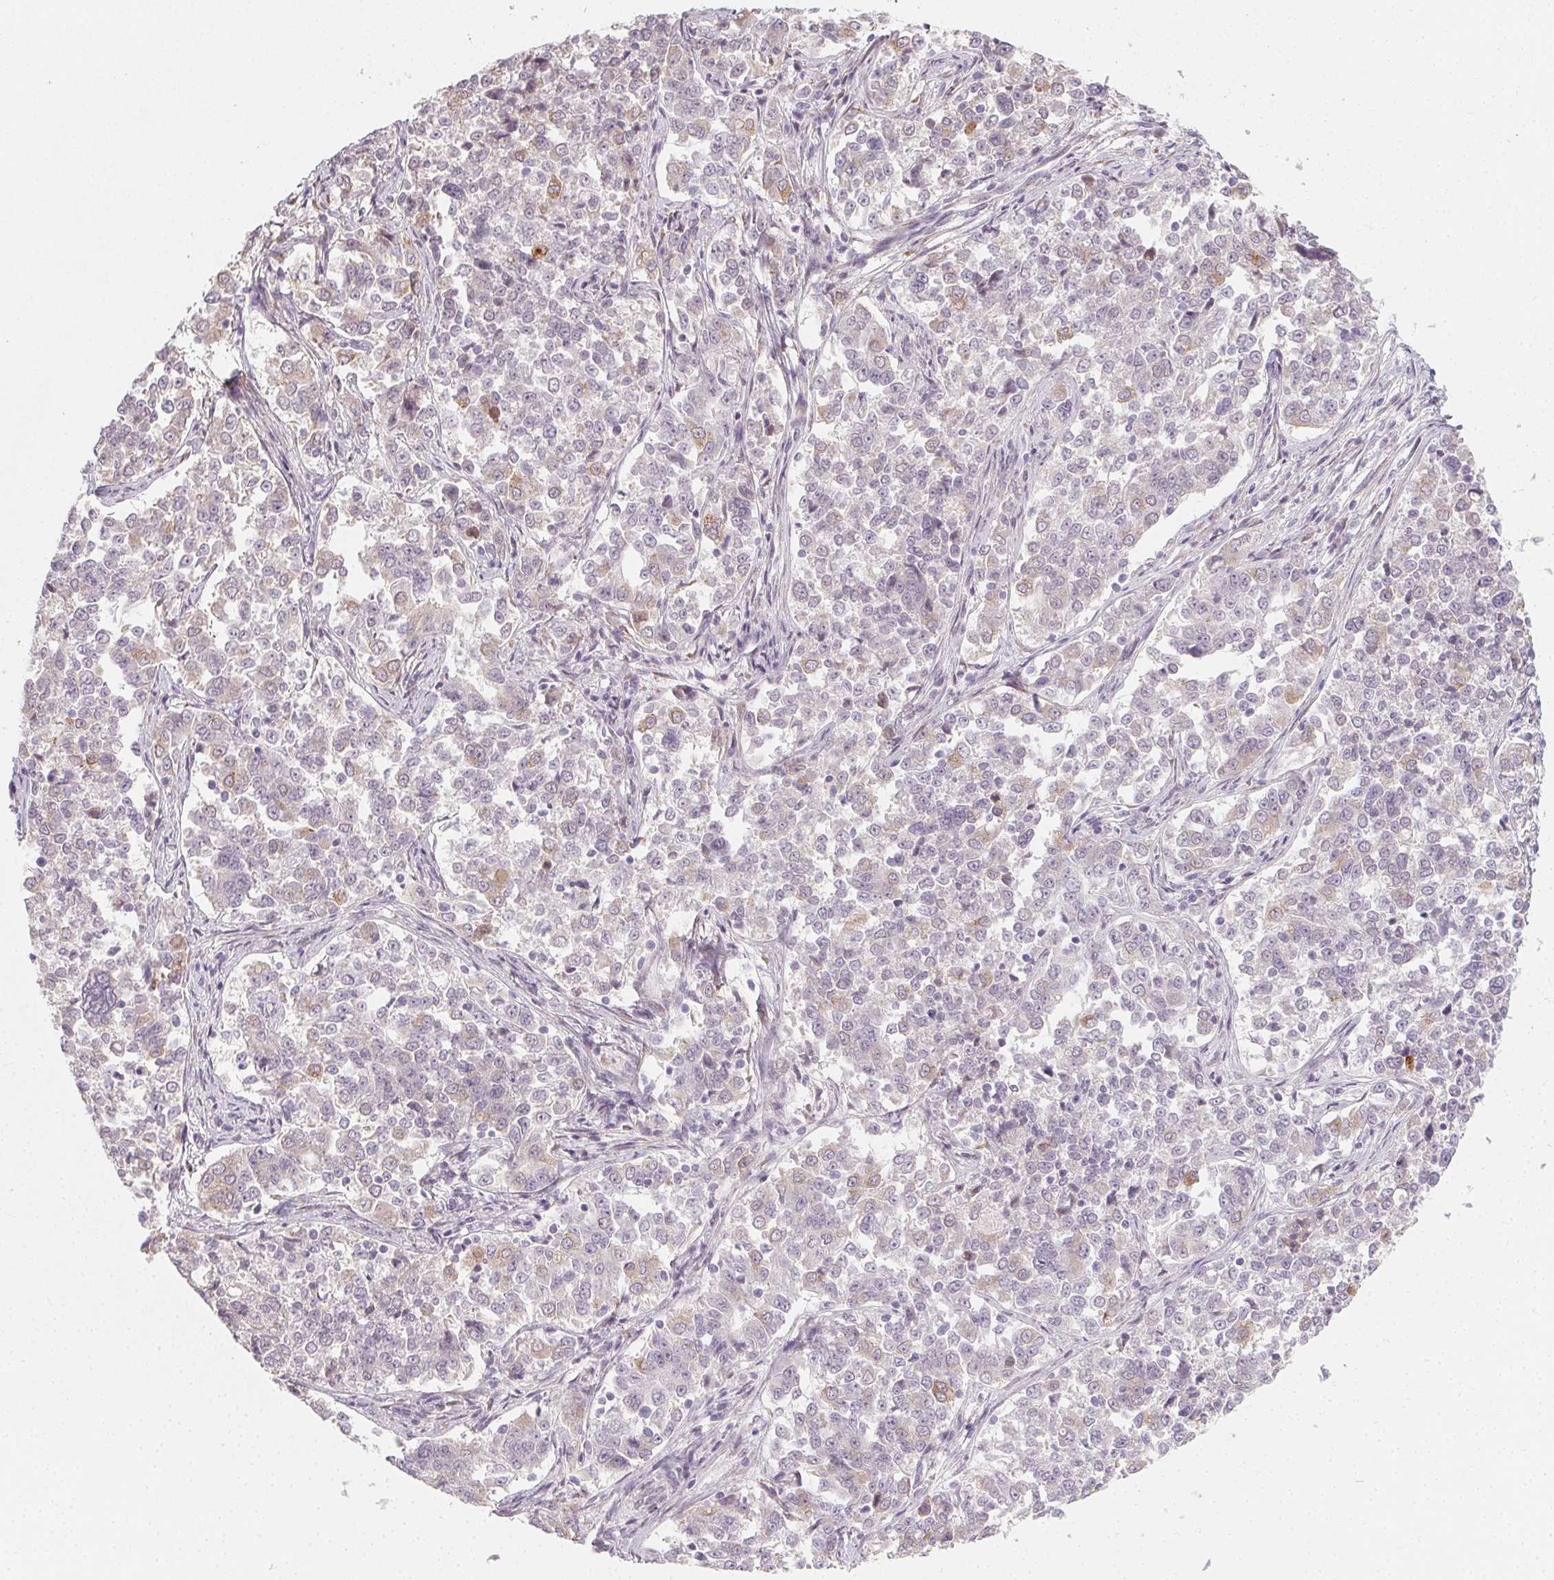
{"staining": {"intensity": "negative", "quantity": "none", "location": "none"}, "tissue": "endometrial cancer", "cell_type": "Tumor cells", "image_type": "cancer", "snomed": [{"axis": "morphology", "description": "Adenocarcinoma, NOS"}, {"axis": "topography", "description": "Endometrium"}], "caption": "Immunohistochemistry of adenocarcinoma (endometrial) displays no staining in tumor cells.", "gene": "CCDC96", "patient": {"sex": "female", "age": 43}}